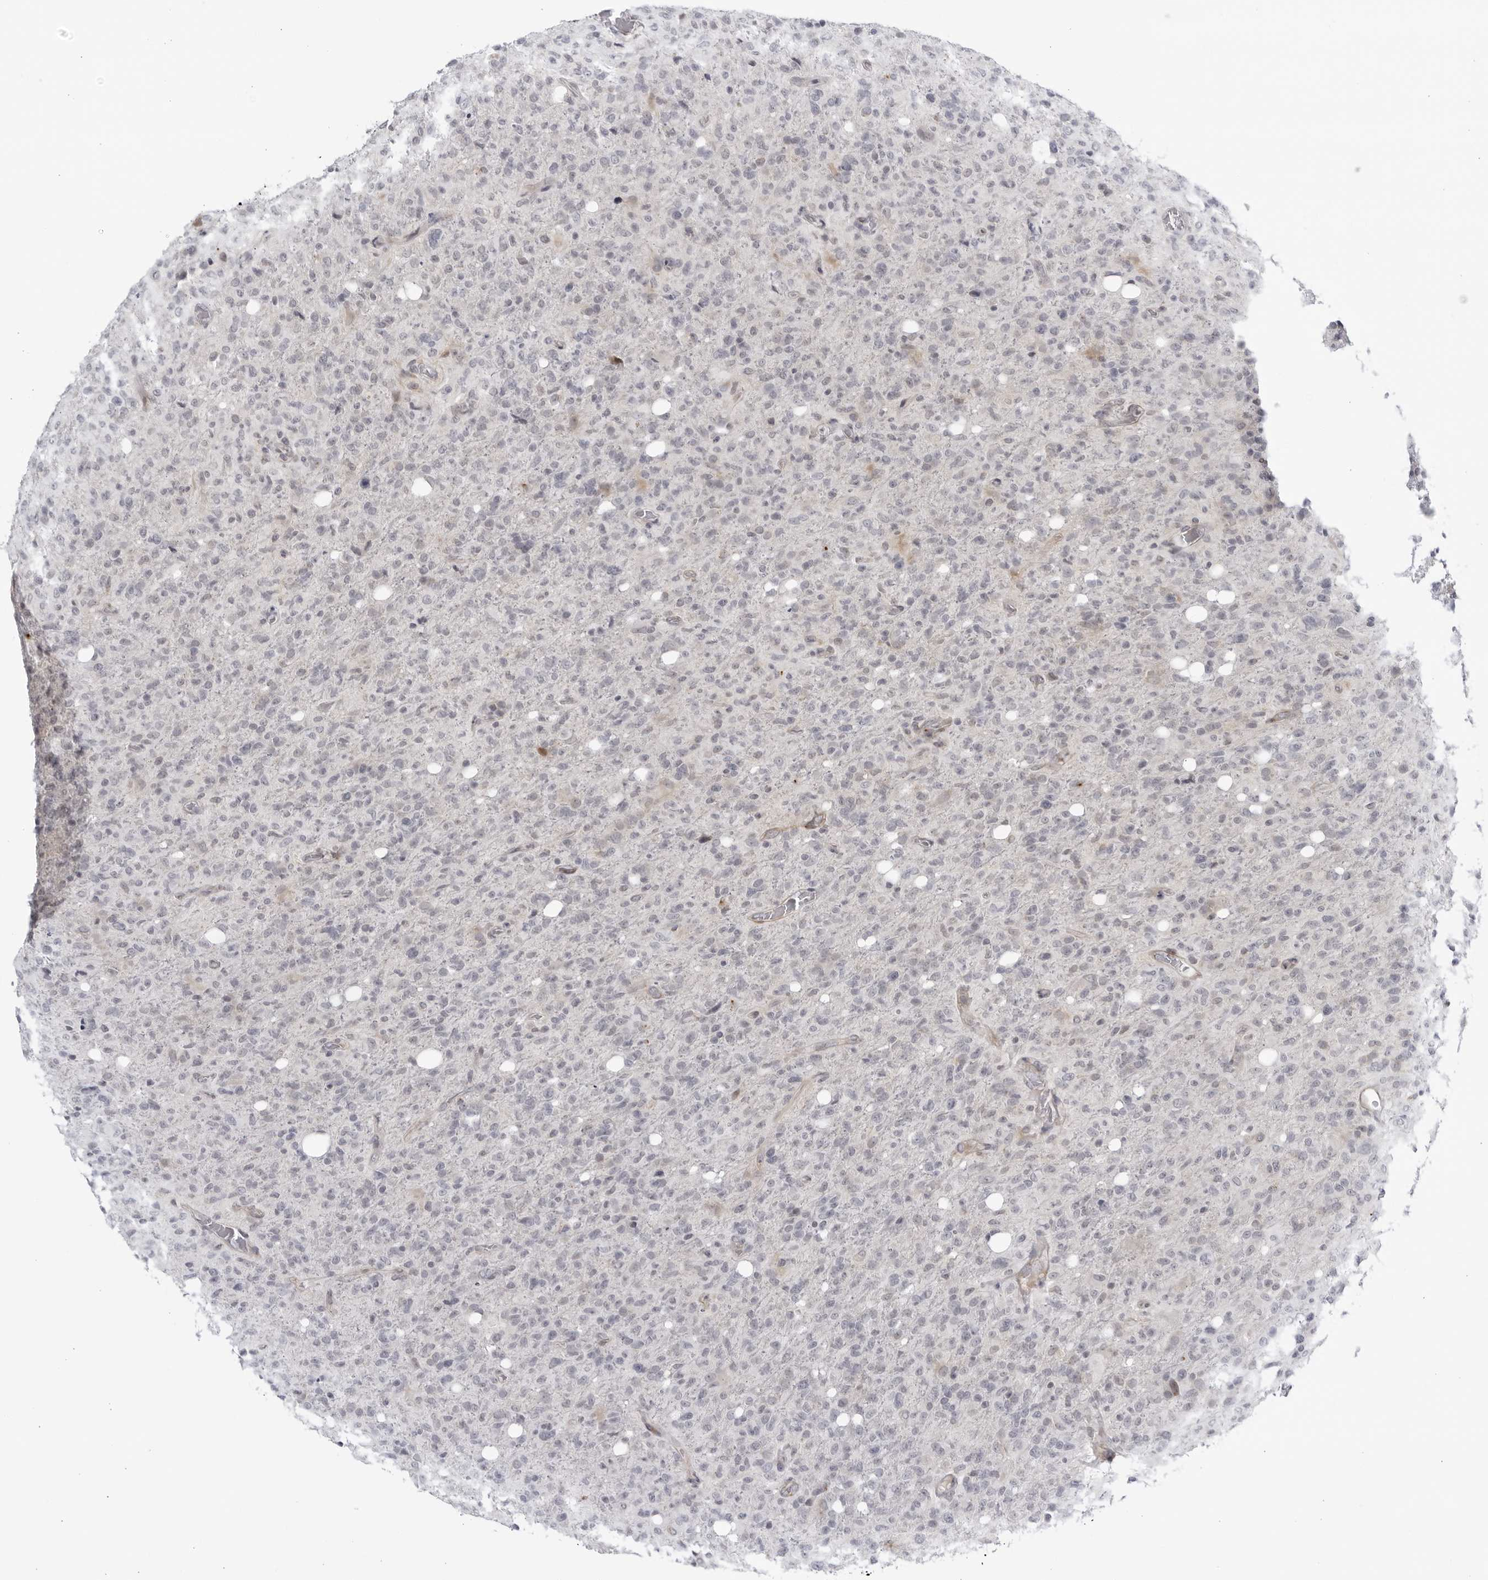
{"staining": {"intensity": "negative", "quantity": "none", "location": "none"}, "tissue": "glioma", "cell_type": "Tumor cells", "image_type": "cancer", "snomed": [{"axis": "morphology", "description": "Glioma, malignant, High grade"}, {"axis": "topography", "description": "Brain"}], "caption": "IHC histopathology image of neoplastic tissue: malignant high-grade glioma stained with DAB (3,3'-diaminobenzidine) shows no significant protein positivity in tumor cells.", "gene": "CNBD1", "patient": {"sex": "female", "age": 57}}